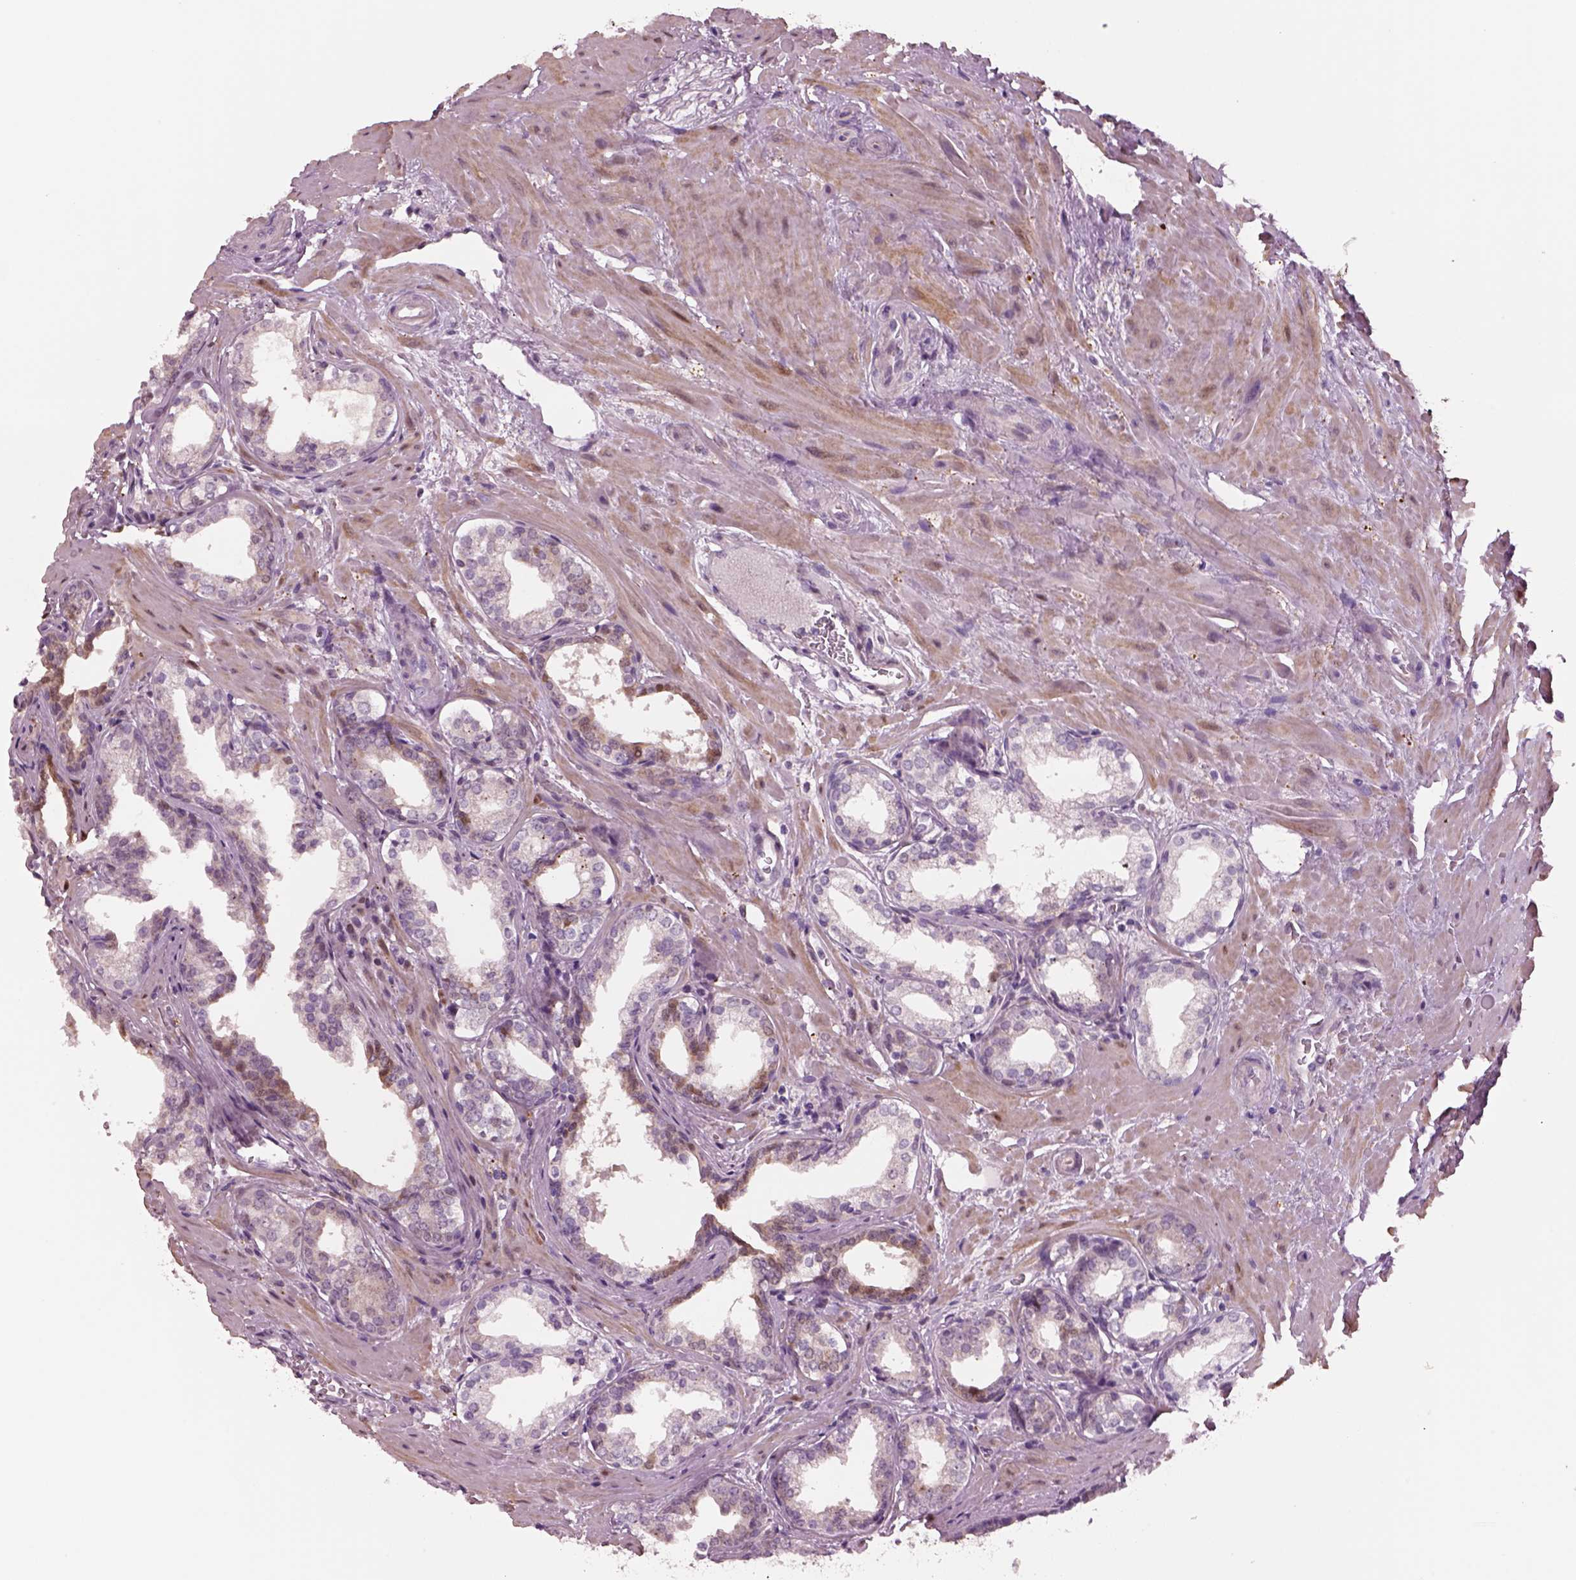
{"staining": {"intensity": "negative", "quantity": "none", "location": "none"}, "tissue": "prostate cancer", "cell_type": "Tumor cells", "image_type": "cancer", "snomed": [{"axis": "morphology", "description": "Adenocarcinoma, NOS"}, {"axis": "topography", "description": "Prostate"}], "caption": "Immunohistochemistry photomicrograph of human prostate cancer (adenocarcinoma) stained for a protein (brown), which displays no expression in tumor cells.", "gene": "SCML2", "patient": {"sex": "male", "age": 66}}